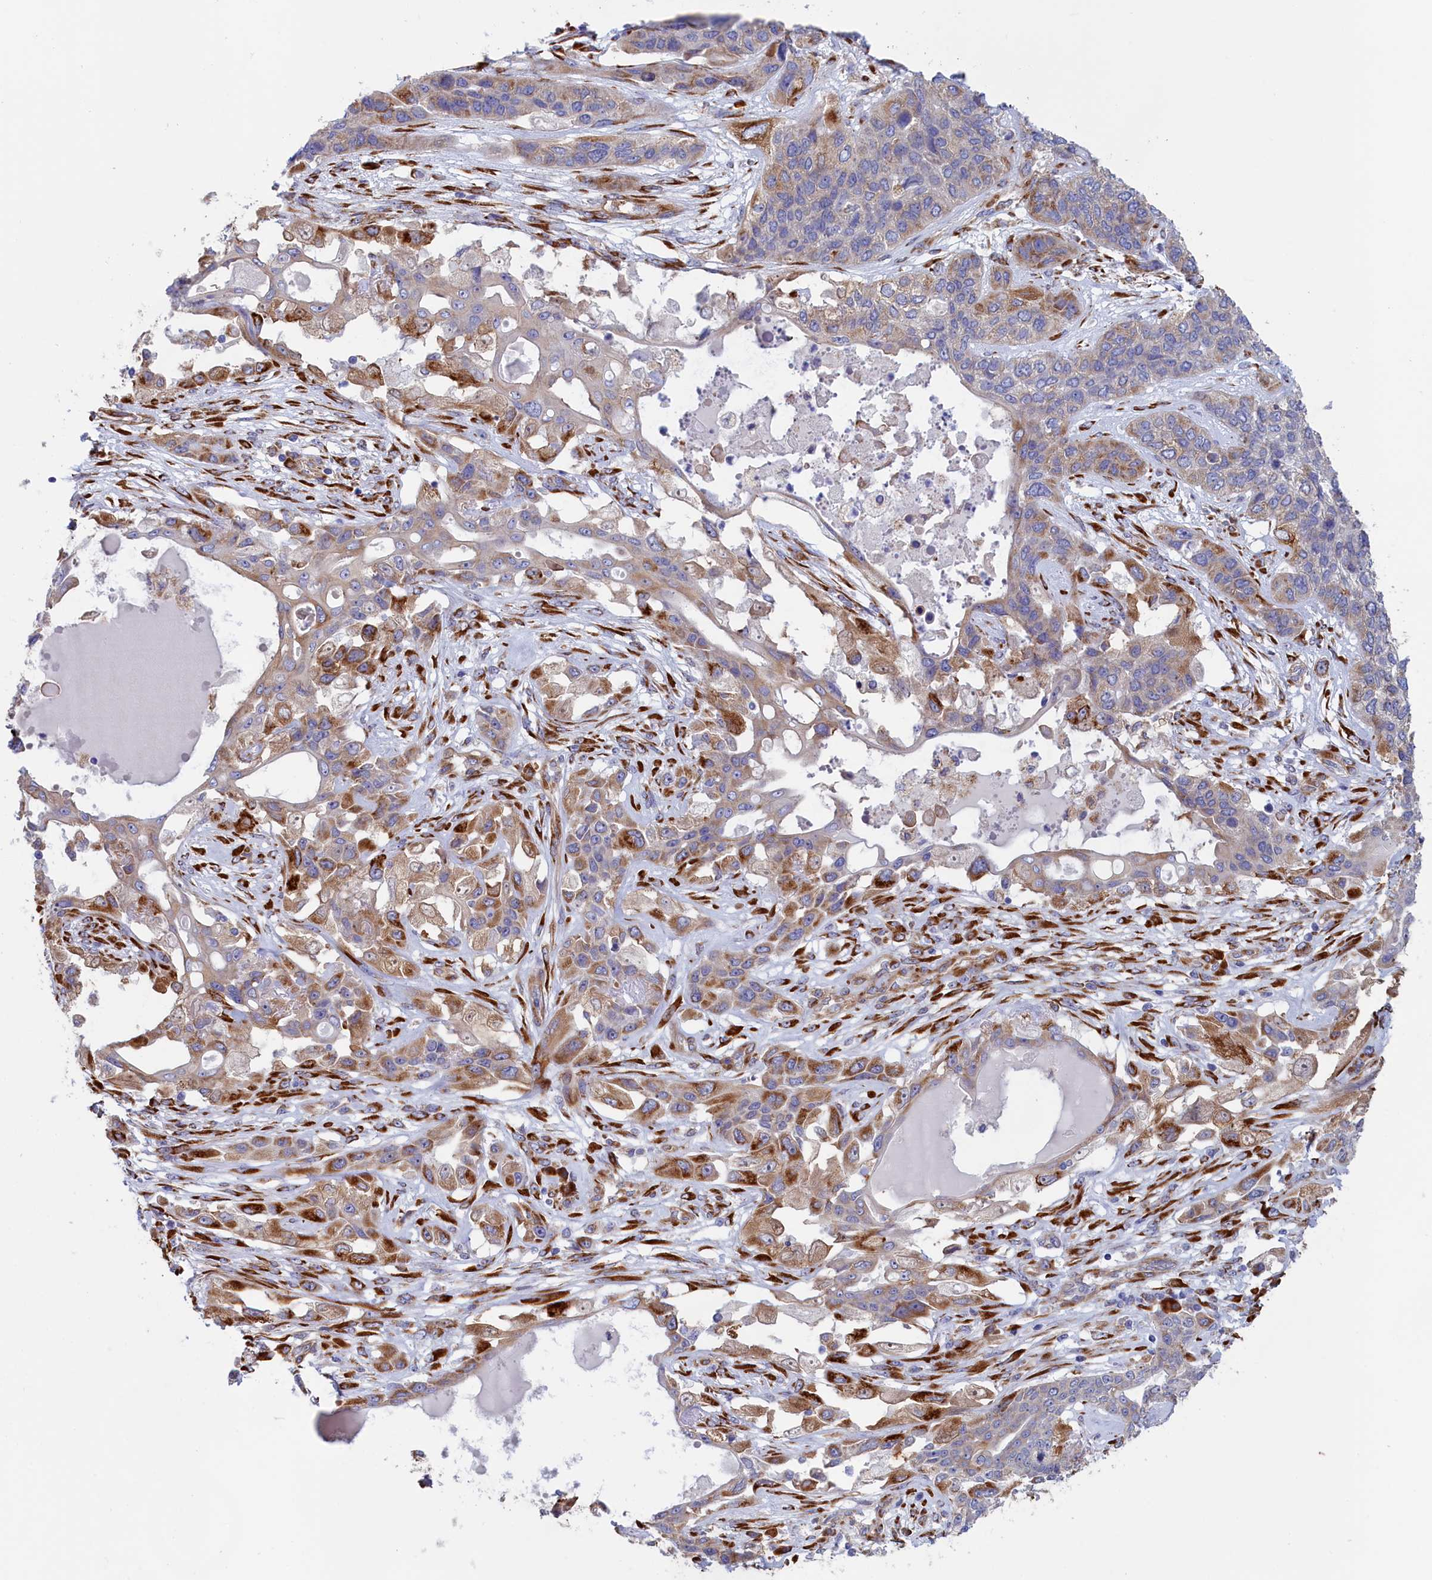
{"staining": {"intensity": "moderate", "quantity": "25%-75%", "location": "cytoplasmic/membranous"}, "tissue": "lung cancer", "cell_type": "Tumor cells", "image_type": "cancer", "snomed": [{"axis": "morphology", "description": "Squamous cell carcinoma, NOS"}, {"axis": "topography", "description": "Lung"}], "caption": "Tumor cells exhibit moderate cytoplasmic/membranous positivity in about 25%-75% of cells in squamous cell carcinoma (lung). The protein is stained brown, and the nuclei are stained in blue (DAB (3,3'-diaminobenzidine) IHC with brightfield microscopy, high magnification).", "gene": "CCDC68", "patient": {"sex": "female", "age": 70}}